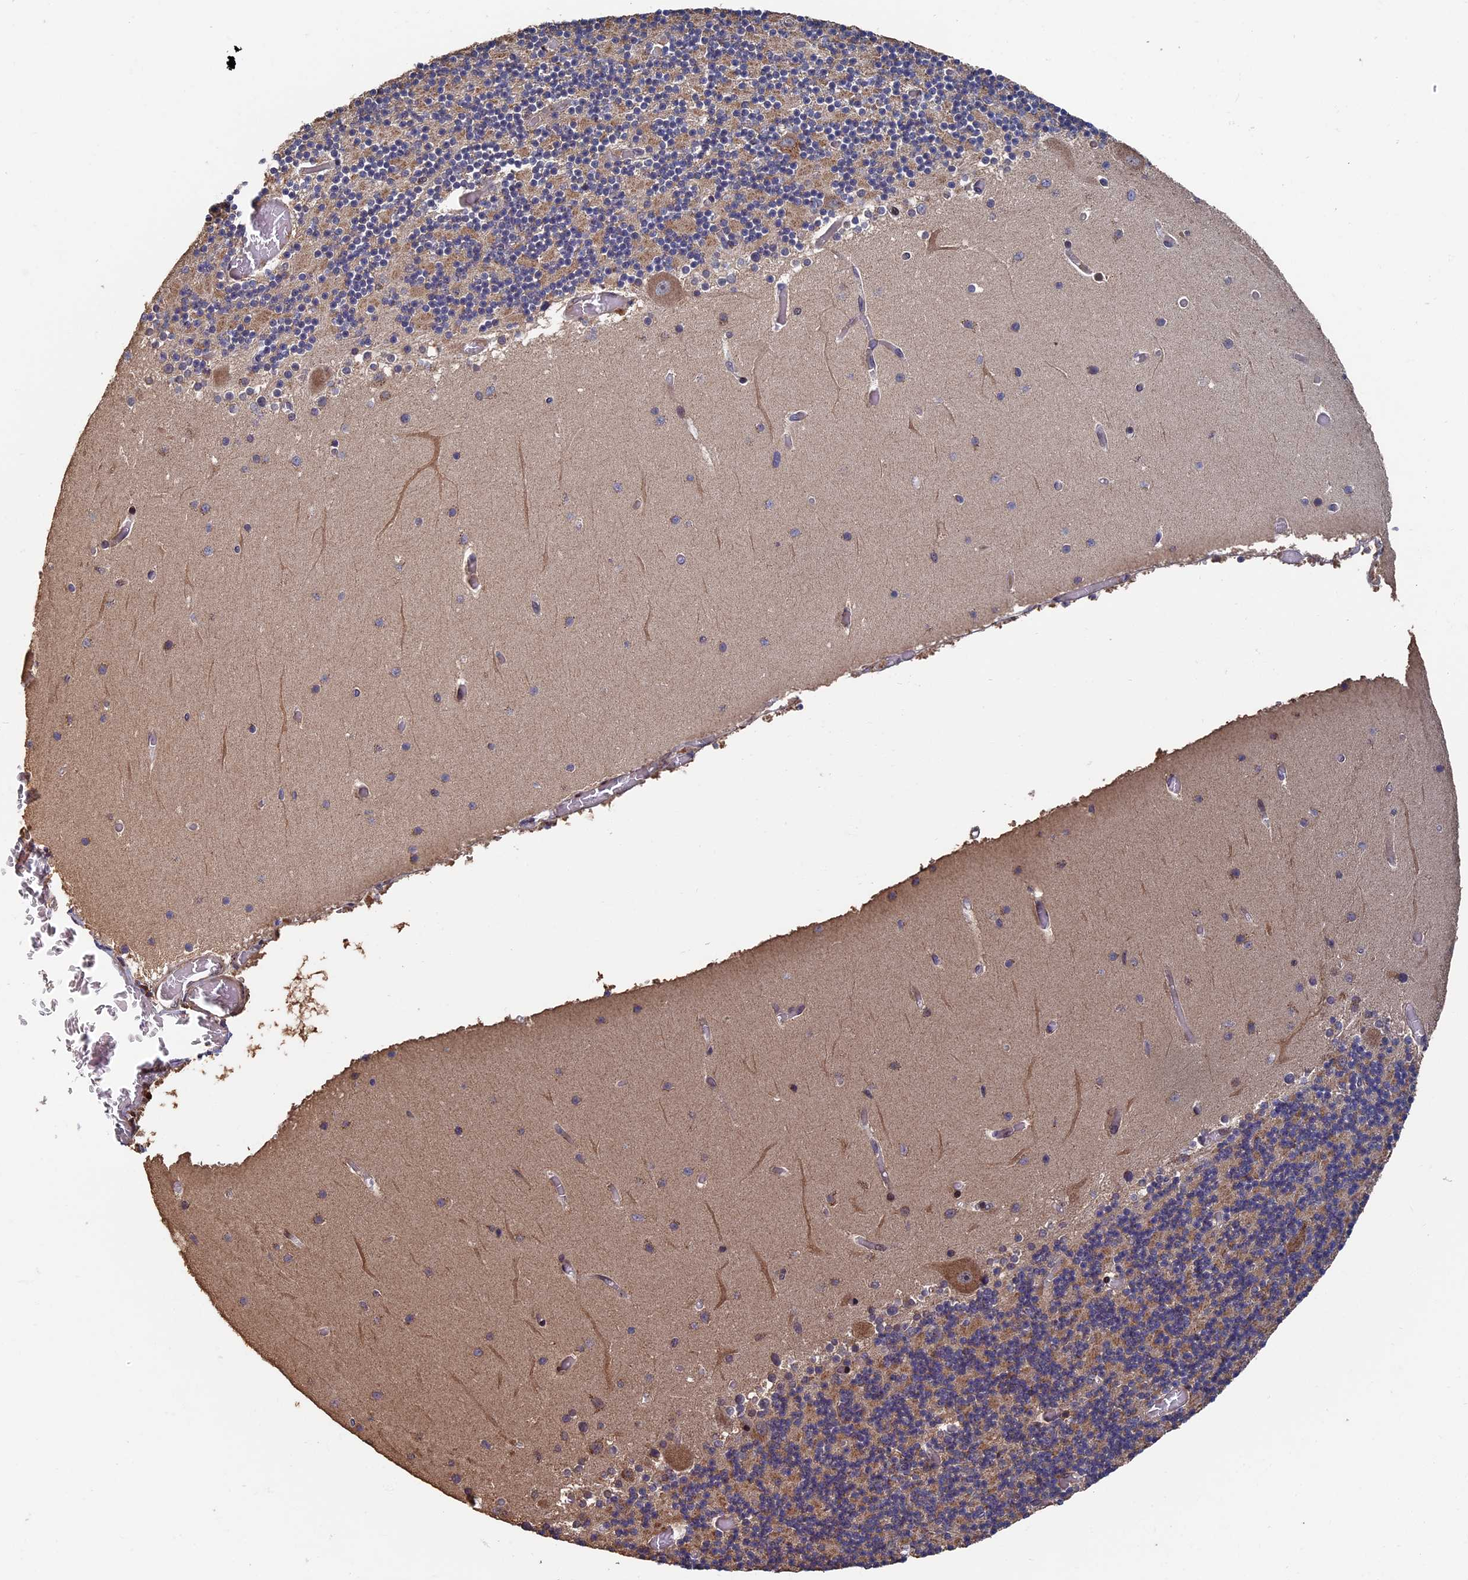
{"staining": {"intensity": "moderate", "quantity": "25%-75%", "location": "cytoplasmic/membranous"}, "tissue": "cerebellum", "cell_type": "Cells in granular layer", "image_type": "normal", "snomed": [{"axis": "morphology", "description": "Normal tissue, NOS"}, {"axis": "topography", "description": "Cerebellum"}], "caption": "Immunohistochemical staining of normal cerebellum shows medium levels of moderate cytoplasmic/membranous expression in approximately 25%-75% of cells in granular layer.", "gene": "RASGRF1", "patient": {"sex": "female", "age": 28}}